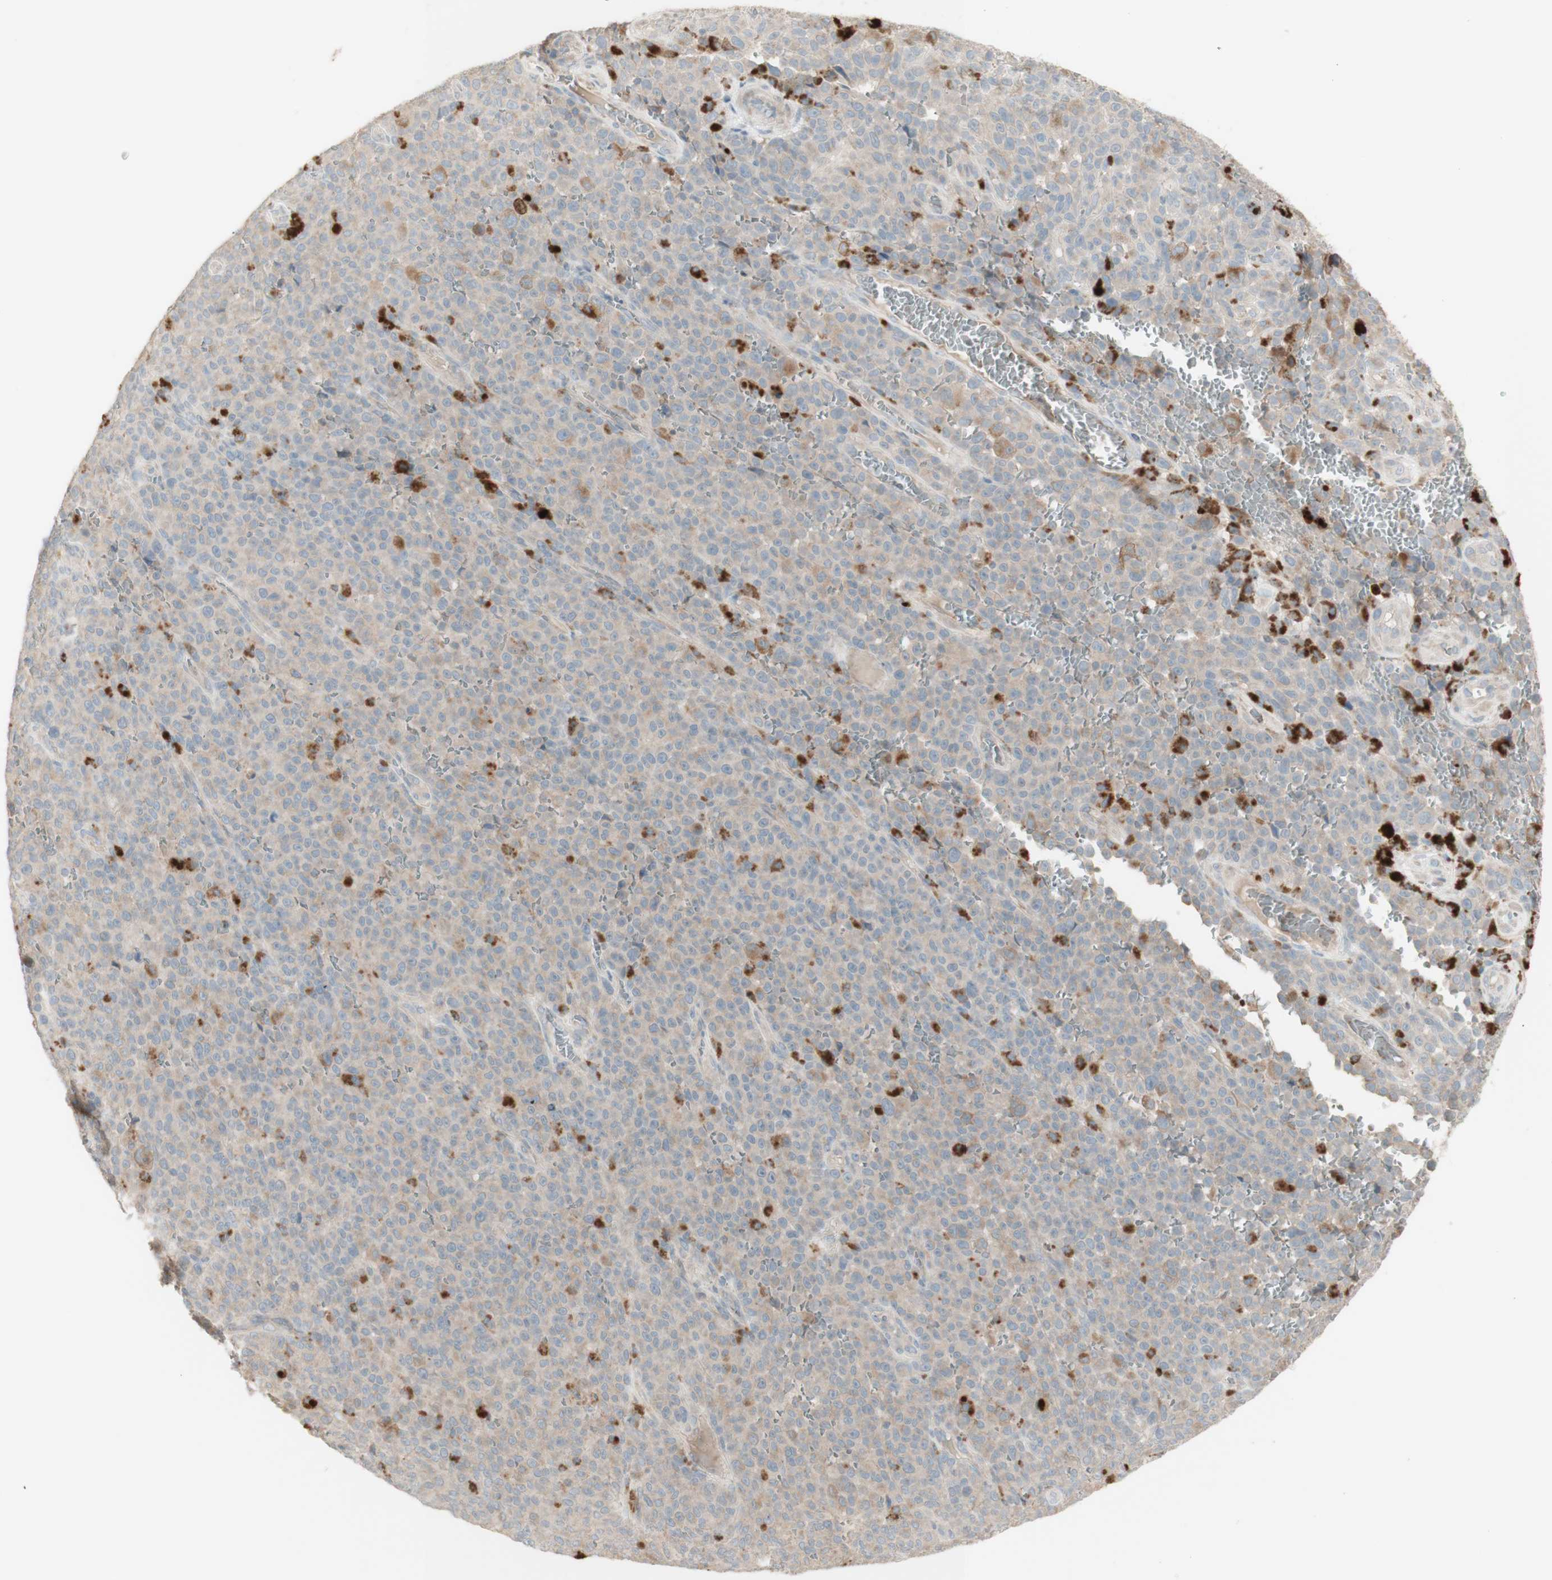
{"staining": {"intensity": "weak", "quantity": ">75%", "location": "cytoplasmic/membranous"}, "tissue": "melanoma", "cell_type": "Tumor cells", "image_type": "cancer", "snomed": [{"axis": "morphology", "description": "Malignant melanoma, NOS"}, {"axis": "topography", "description": "Skin"}], "caption": "Weak cytoplasmic/membranous protein staining is appreciated in about >75% of tumor cells in malignant melanoma. The protein of interest is stained brown, and the nuclei are stained in blue (DAB (3,3'-diaminobenzidine) IHC with brightfield microscopy, high magnification).", "gene": "PTGER4", "patient": {"sex": "female", "age": 82}}